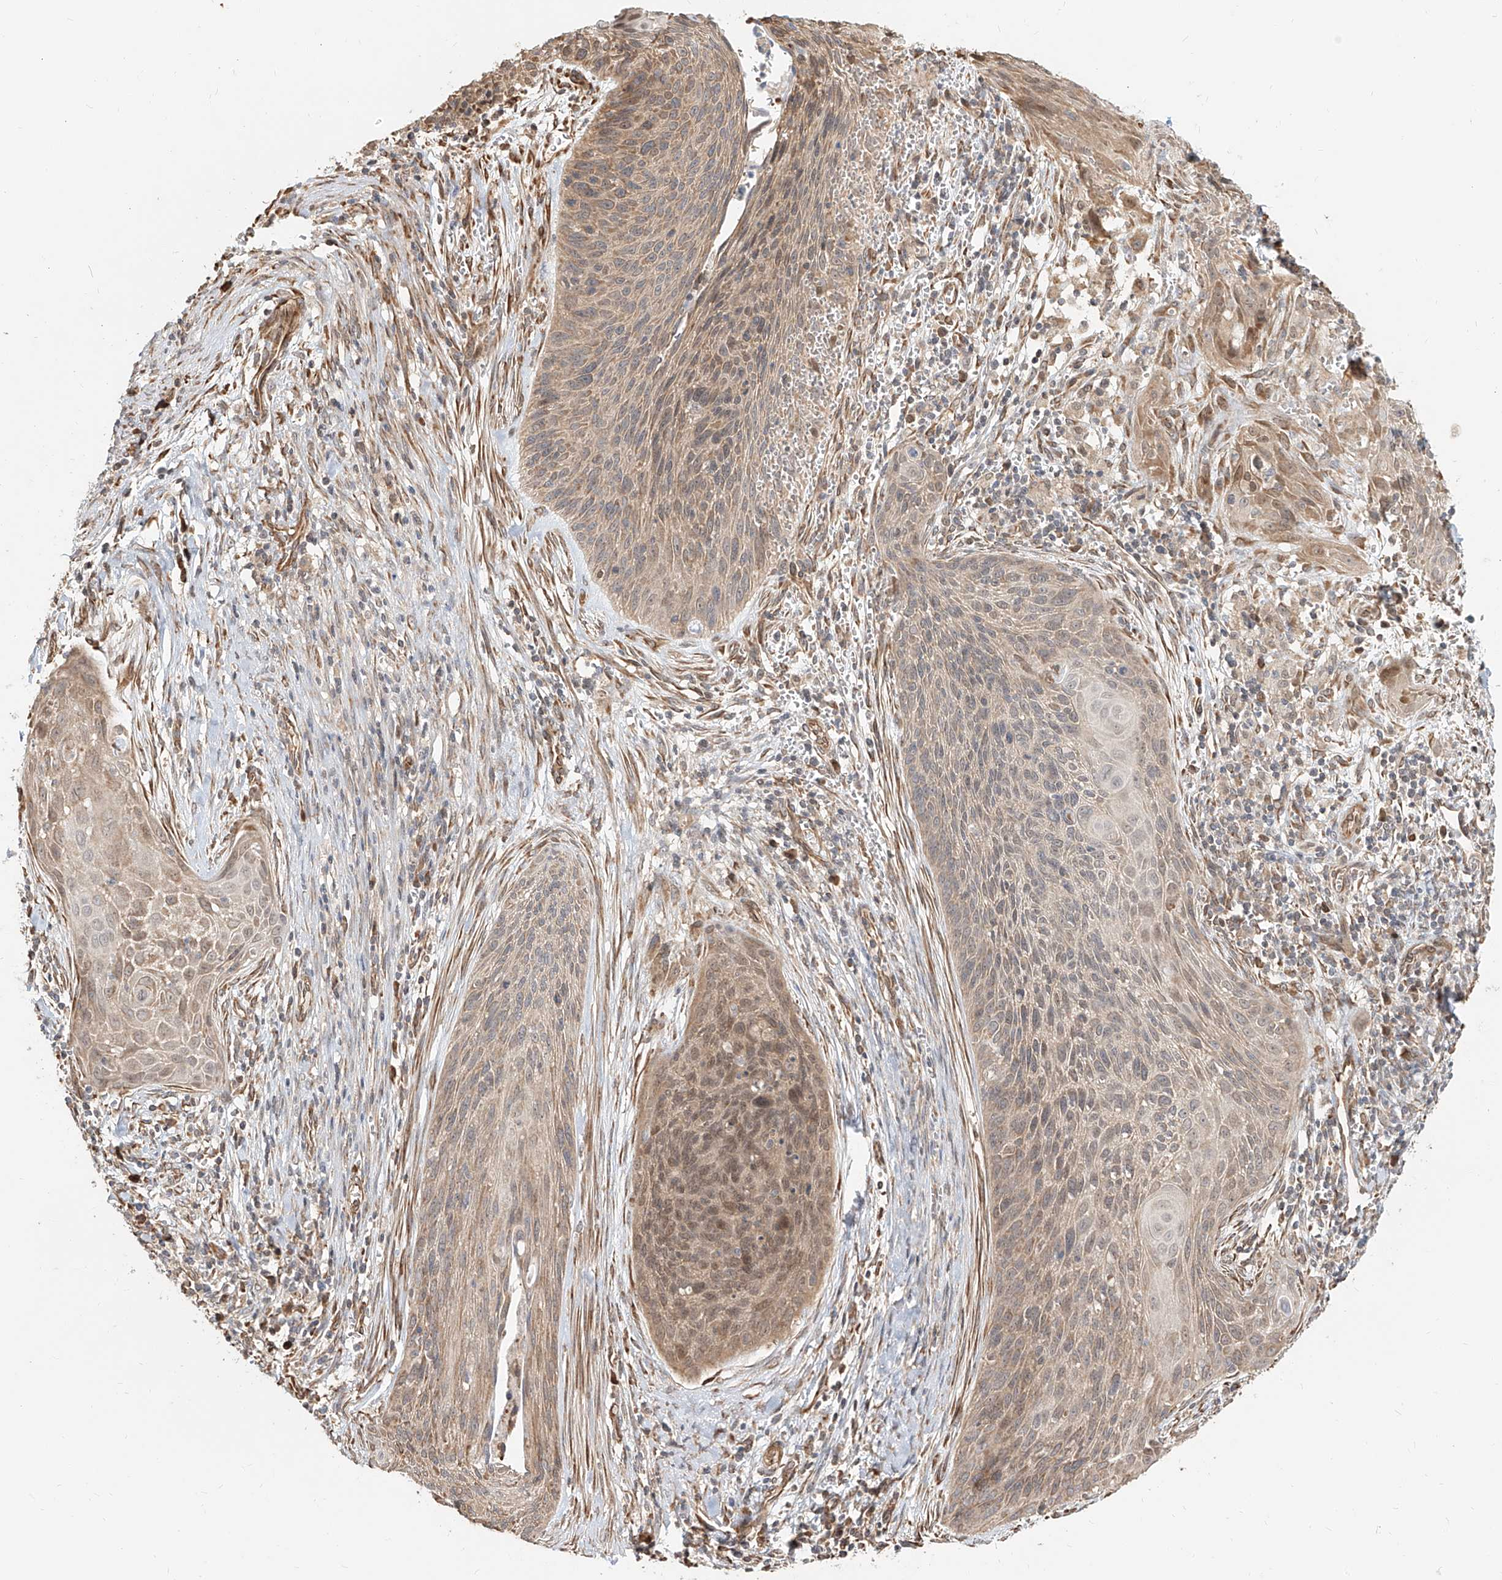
{"staining": {"intensity": "moderate", "quantity": ">75%", "location": "cytoplasmic/membranous,nuclear"}, "tissue": "cervical cancer", "cell_type": "Tumor cells", "image_type": "cancer", "snomed": [{"axis": "morphology", "description": "Squamous cell carcinoma, NOS"}, {"axis": "topography", "description": "Cervix"}], "caption": "A brown stain labels moderate cytoplasmic/membranous and nuclear staining of a protein in cervical cancer (squamous cell carcinoma) tumor cells.", "gene": "UBE2K", "patient": {"sex": "female", "age": 55}}